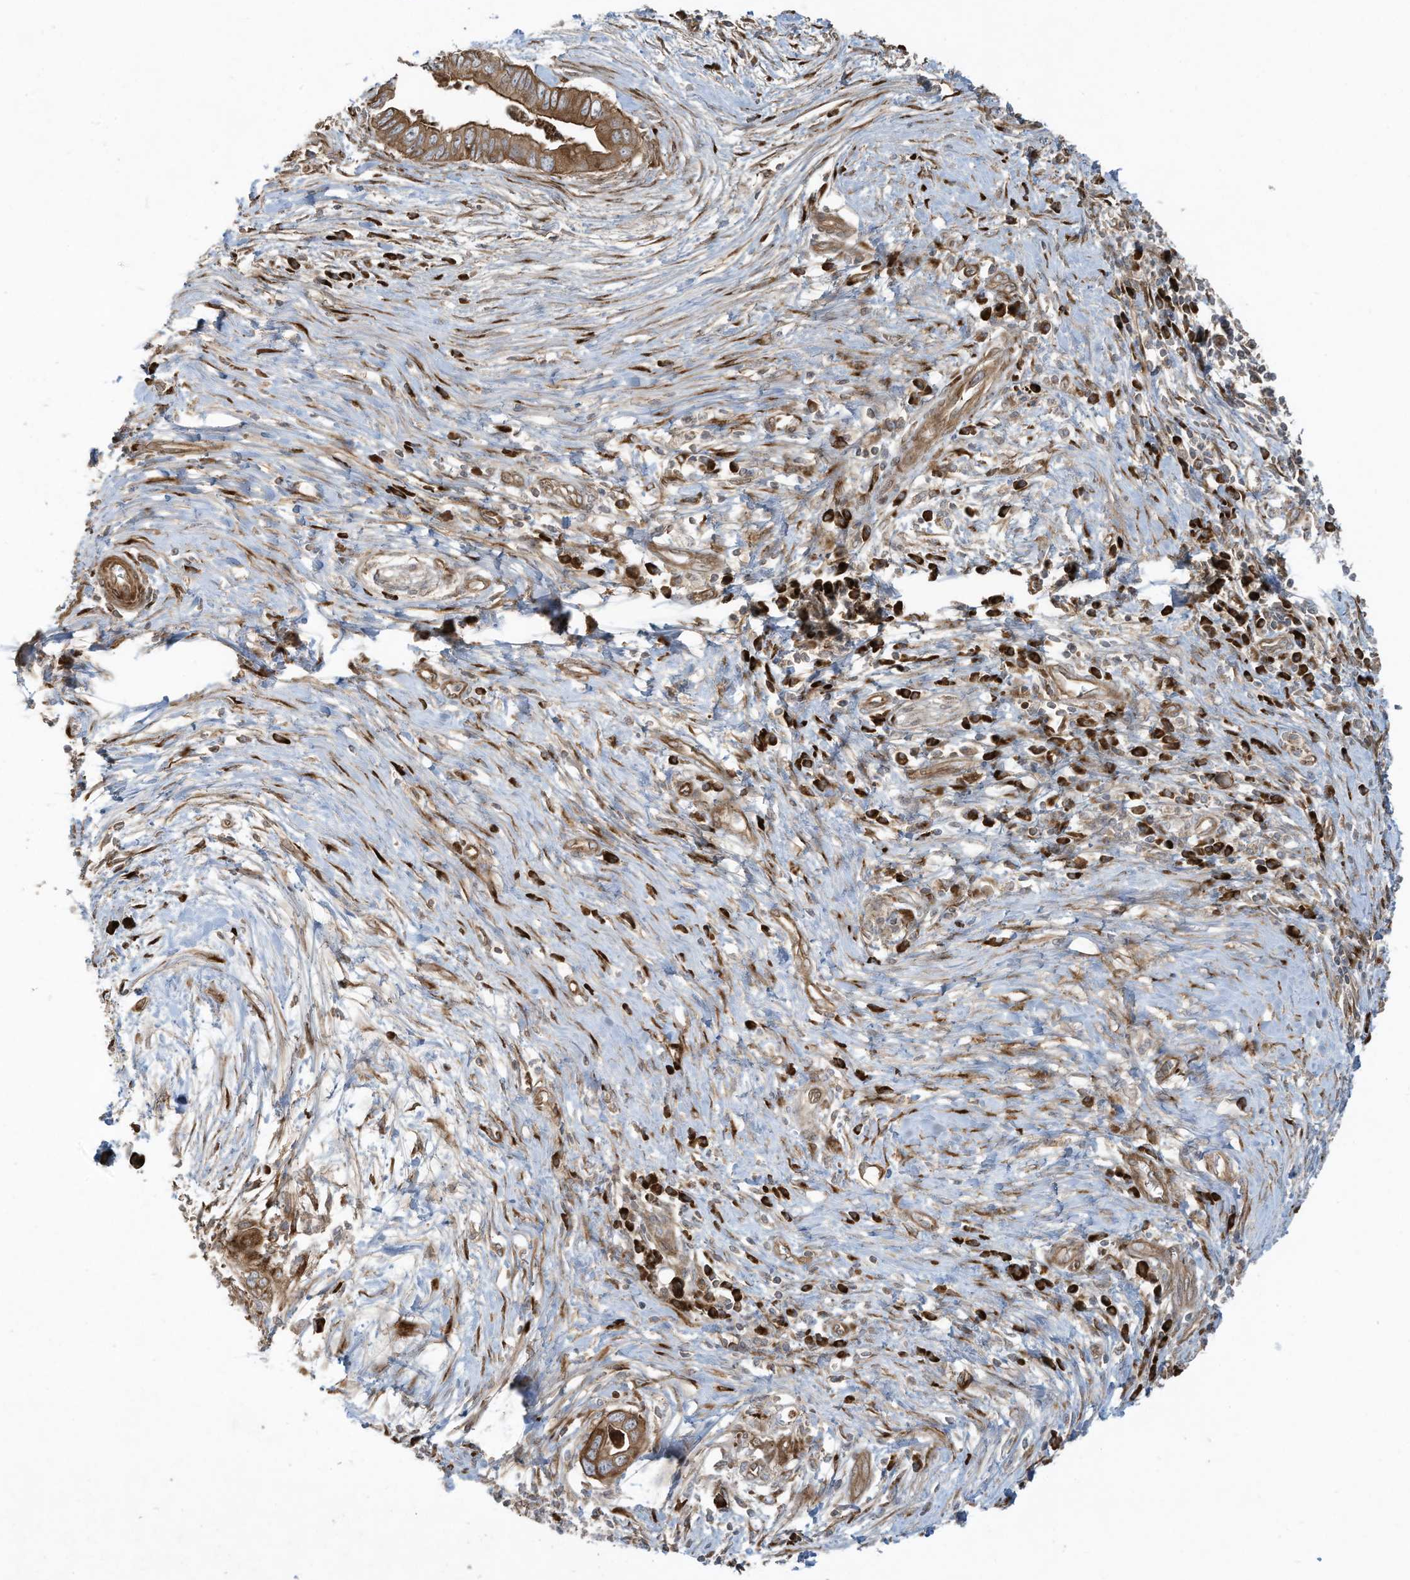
{"staining": {"intensity": "moderate", "quantity": ">75%", "location": "cytoplasmic/membranous"}, "tissue": "pancreatic cancer", "cell_type": "Tumor cells", "image_type": "cancer", "snomed": [{"axis": "morphology", "description": "Adenocarcinoma, NOS"}, {"axis": "topography", "description": "Pancreas"}], "caption": "An image of adenocarcinoma (pancreatic) stained for a protein displays moderate cytoplasmic/membranous brown staining in tumor cells. (brown staining indicates protein expression, while blue staining denotes nuclei).", "gene": "DDIT4", "patient": {"sex": "male", "age": 75}}